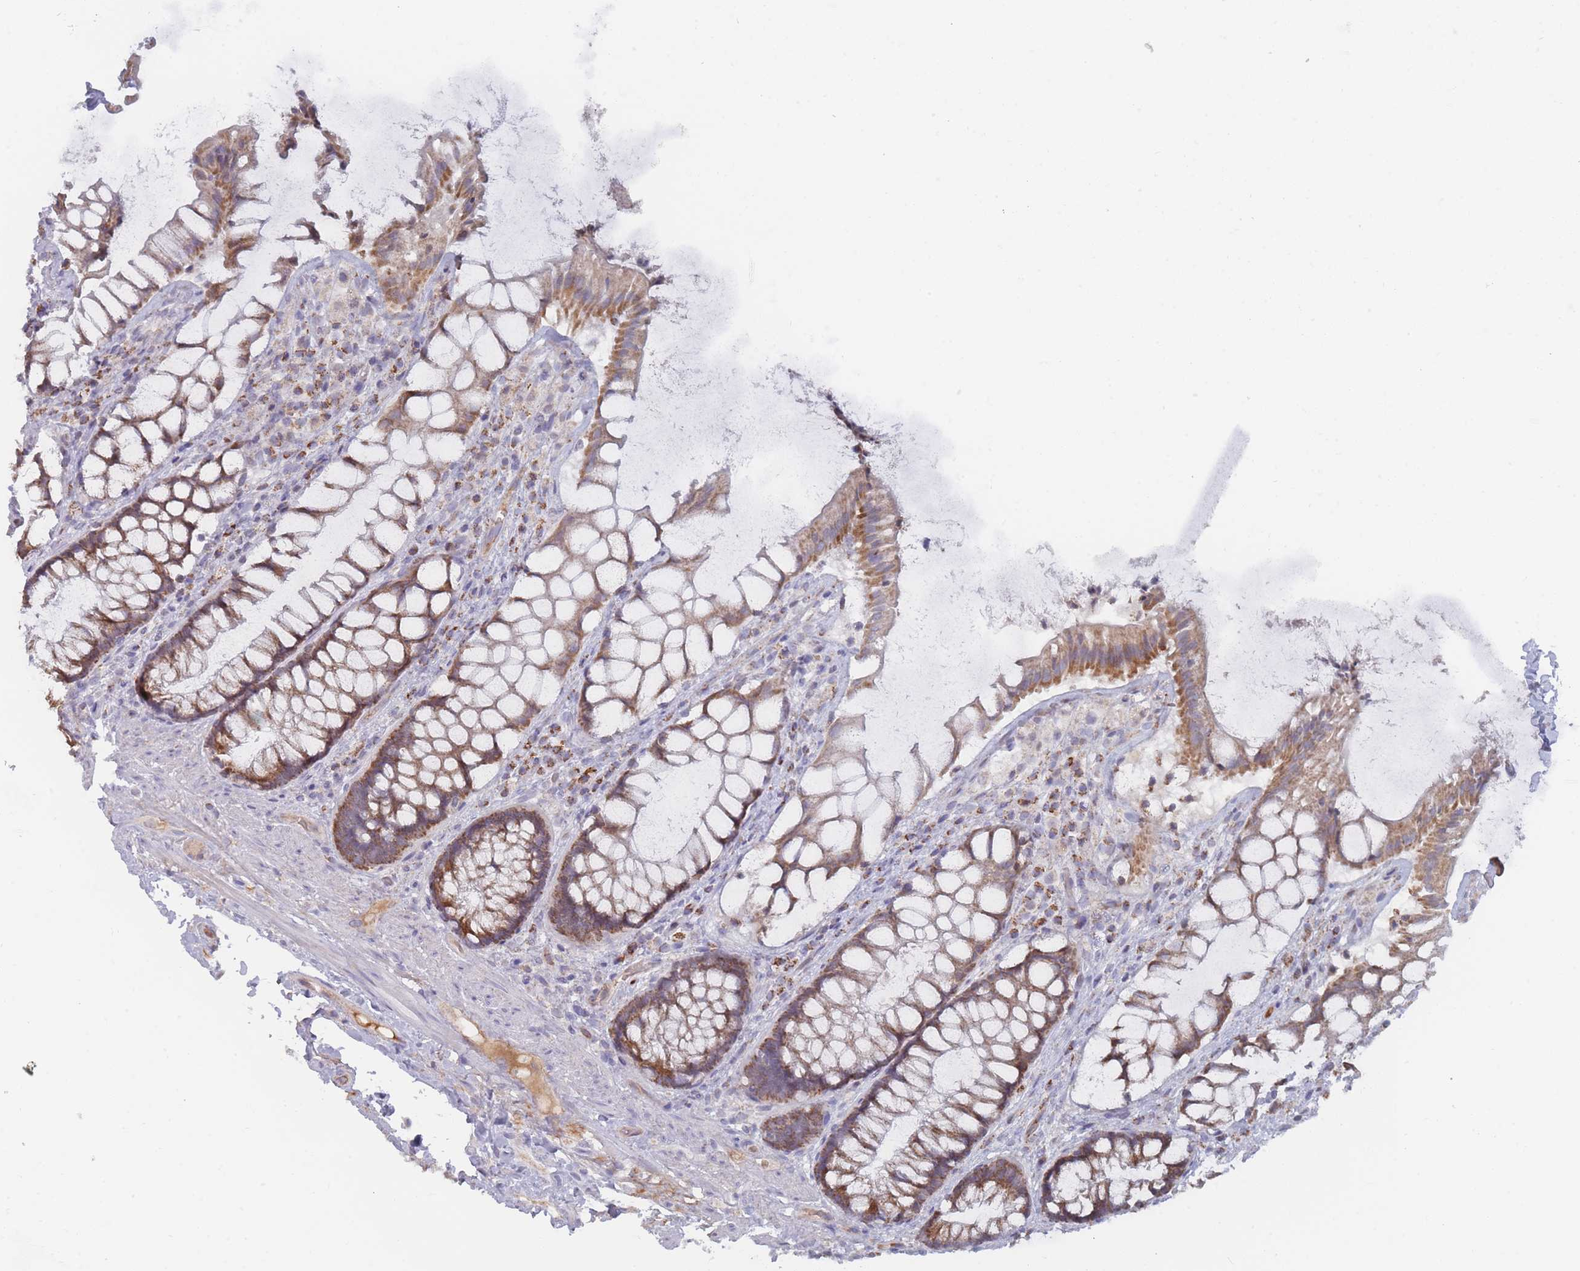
{"staining": {"intensity": "moderate", "quantity": "25%-75%", "location": "cytoplasmic/membranous"}, "tissue": "rectum", "cell_type": "Glandular cells", "image_type": "normal", "snomed": [{"axis": "morphology", "description": "Normal tissue, NOS"}, {"axis": "topography", "description": "Rectum"}], "caption": "Immunohistochemical staining of unremarkable human rectum reveals medium levels of moderate cytoplasmic/membranous staining in about 25%-75% of glandular cells.", "gene": "TRARG1", "patient": {"sex": "female", "age": 58}}